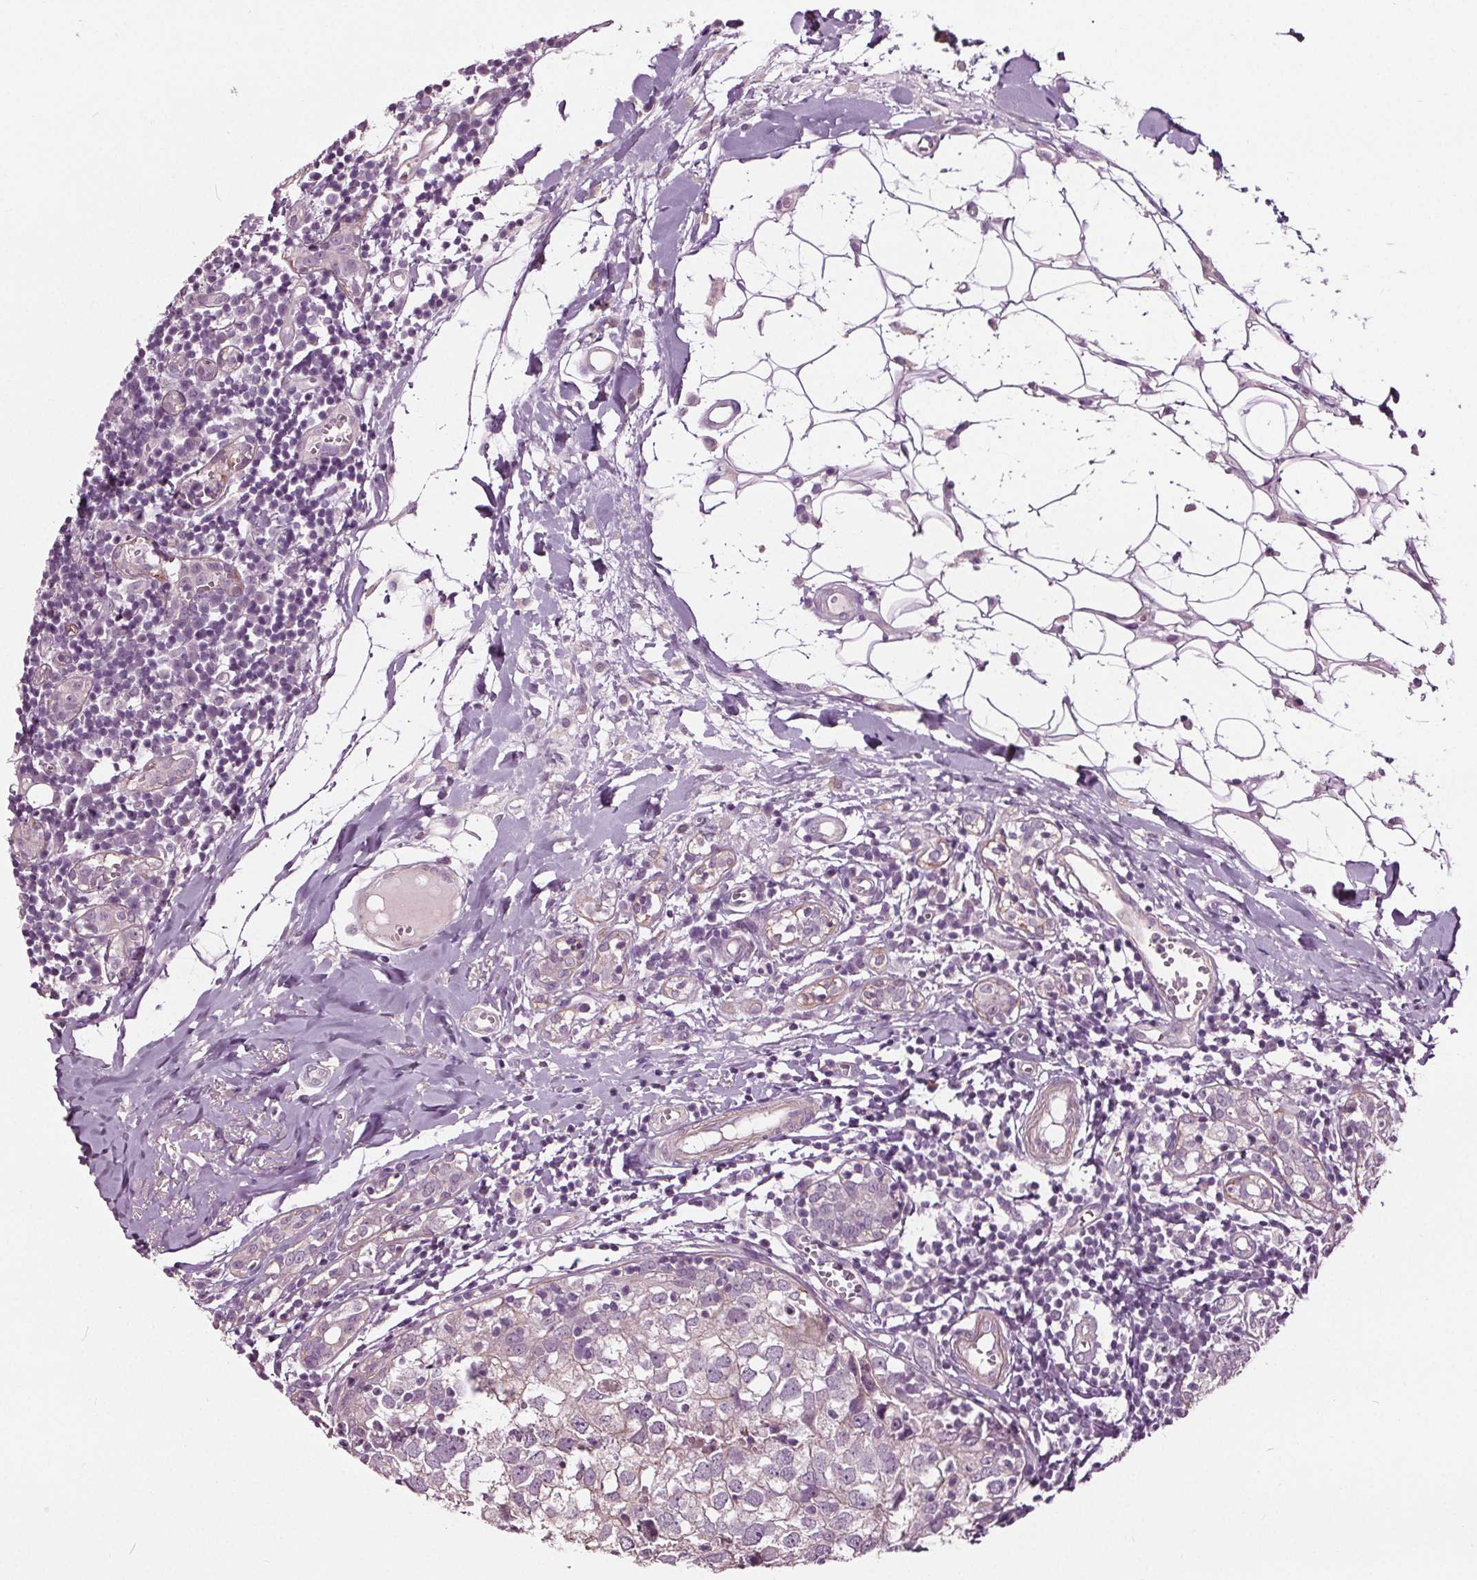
{"staining": {"intensity": "negative", "quantity": "none", "location": "none"}, "tissue": "breast cancer", "cell_type": "Tumor cells", "image_type": "cancer", "snomed": [{"axis": "morphology", "description": "Duct carcinoma"}, {"axis": "topography", "description": "Breast"}], "caption": "There is no significant expression in tumor cells of breast cancer.", "gene": "RASA1", "patient": {"sex": "female", "age": 30}}